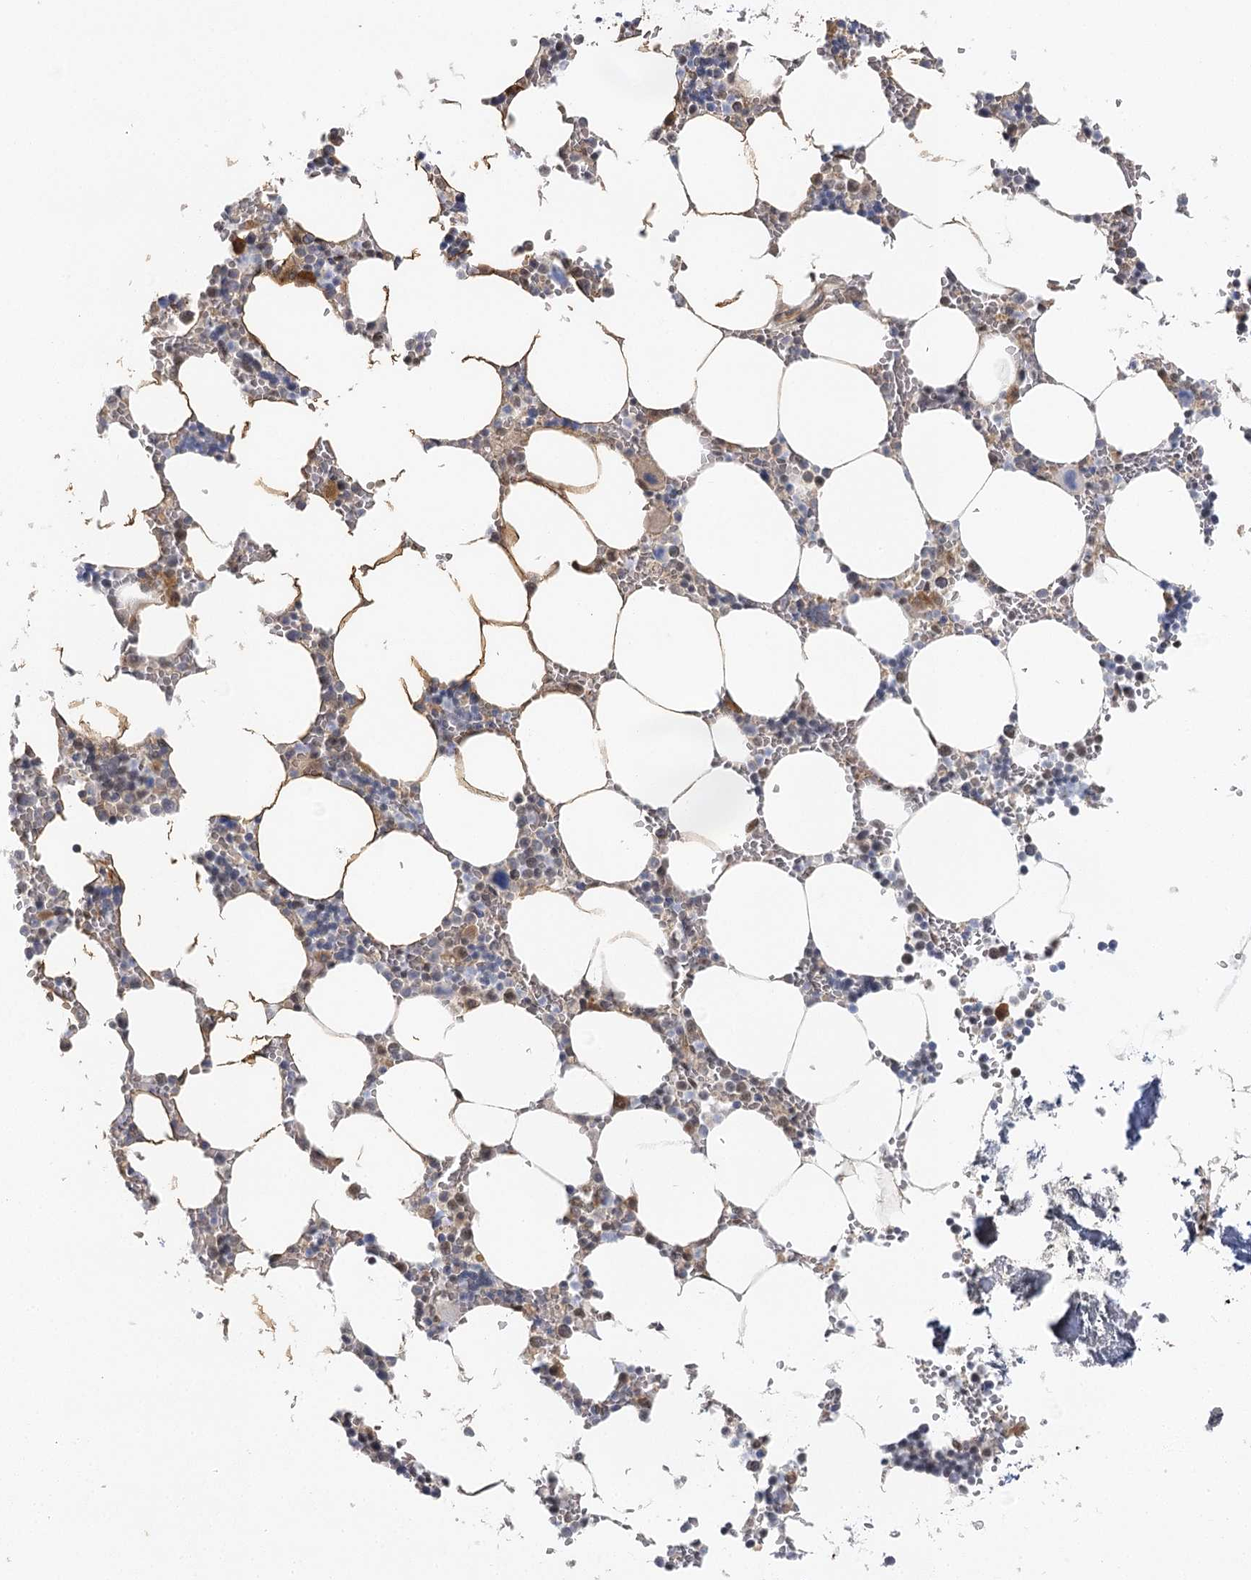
{"staining": {"intensity": "moderate", "quantity": "<25%", "location": "nuclear"}, "tissue": "bone marrow", "cell_type": "Hematopoietic cells", "image_type": "normal", "snomed": [{"axis": "morphology", "description": "Normal tissue, NOS"}, {"axis": "topography", "description": "Bone marrow"}], "caption": "Protein analysis of unremarkable bone marrow reveals moderate nuclear expression in approximately <25% of hematopoietic cells. The staining was performed using DAB (3,3'-diaminobenzidine) to visualize the protein expression in brown, while the nuclei were stained in blue with hematoxylin (Magnification: 20x).", "gene": "IL11RA", "patient": {"sex": "male", "age": 70}}